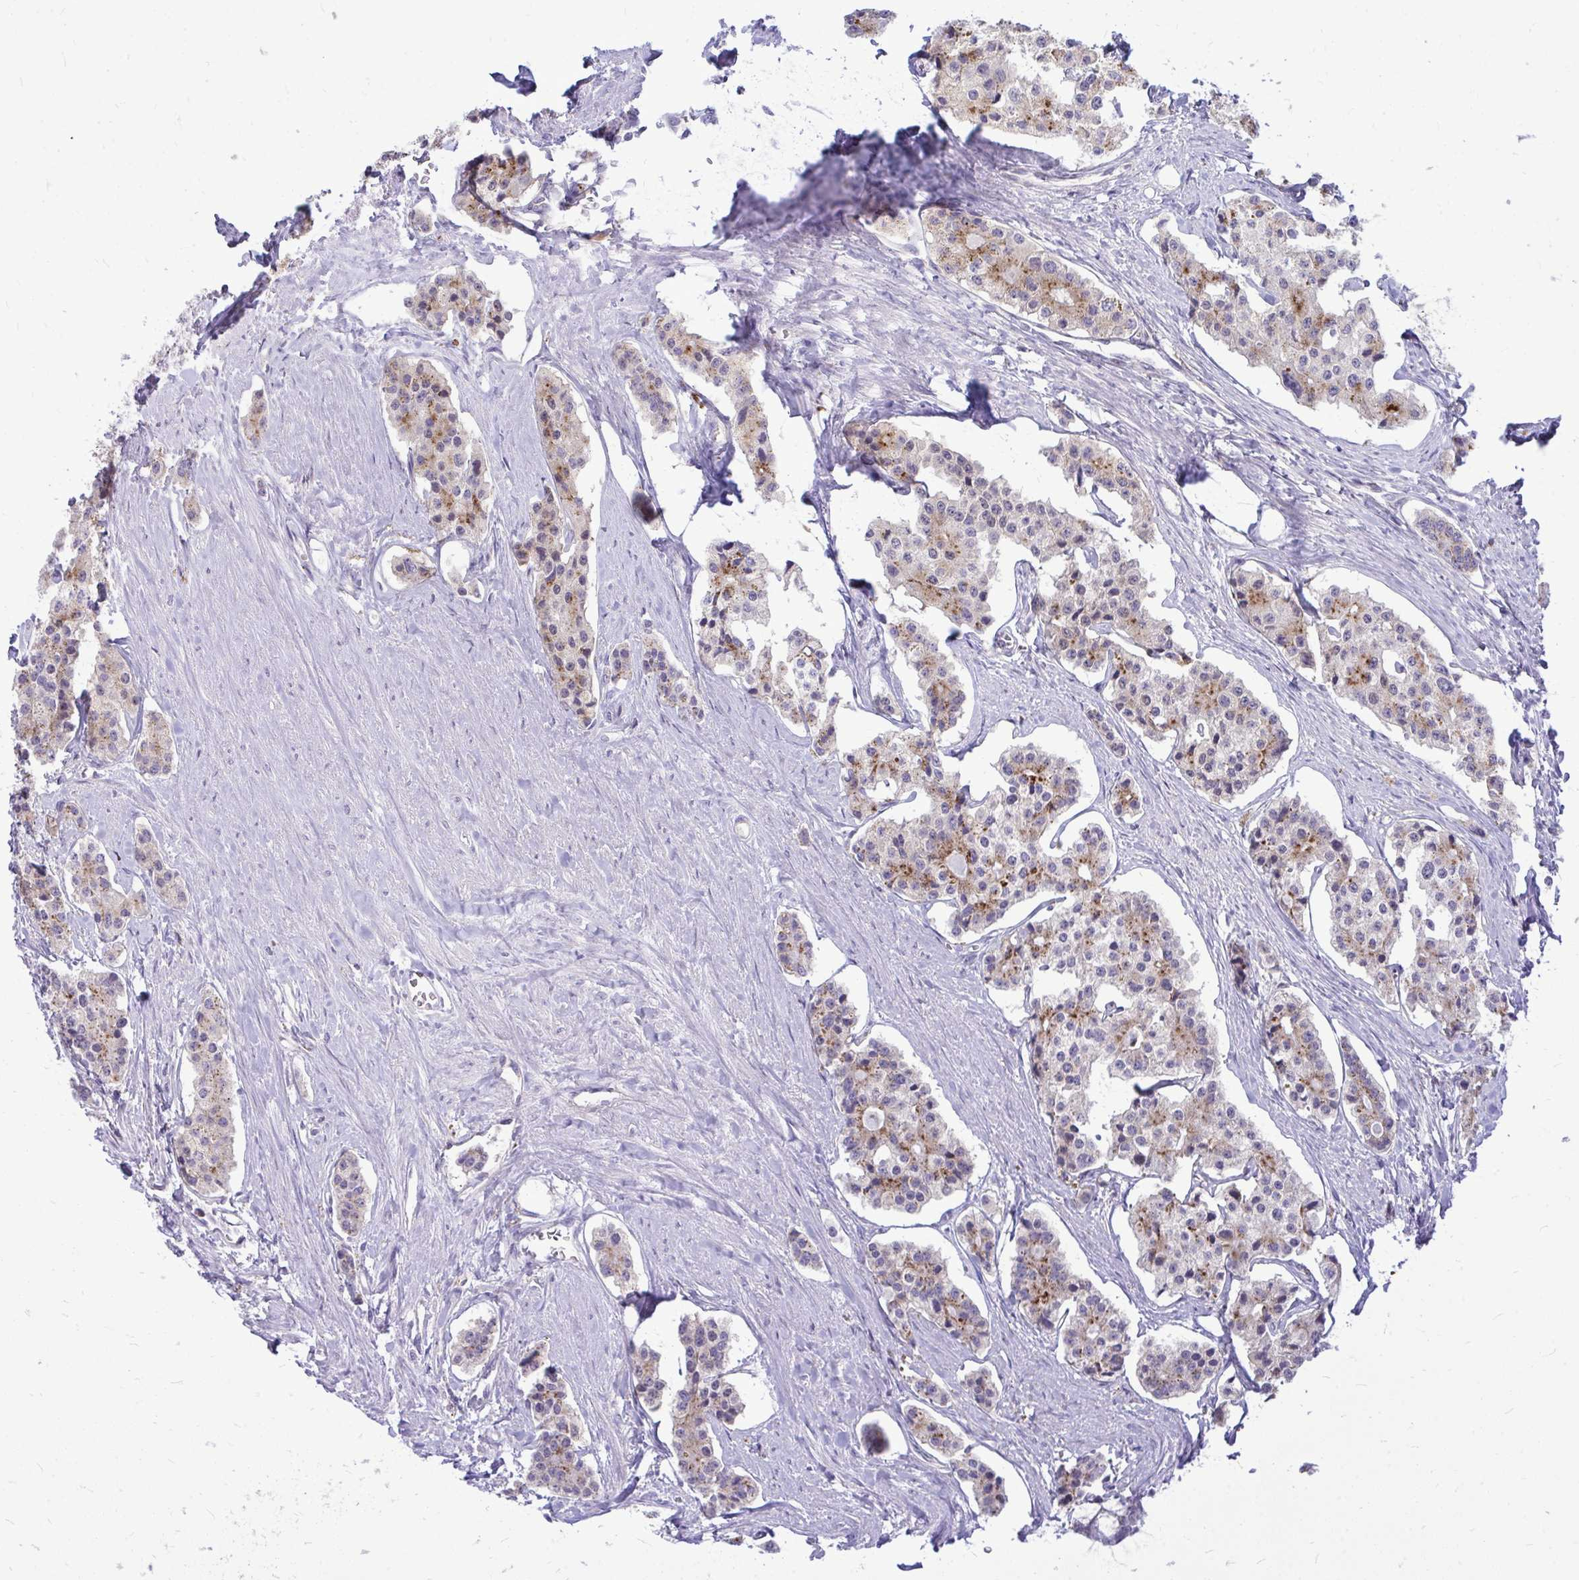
{"staining": {"intensity": "moderate", "quantity": "25%-75%", "location": "cytoplasmic/membranous"}, "tissue": "carcinoid", "cell_type": "Tumor cells", "image_type": "cancer", "snomed": [{"axis": "morphology", "description": "Carcinoid, malignant, NOS"}, {"axis": "topography", "description": "Small intestine"}], "caption": "Moderate cytoplasmic/membranous protein staining is identified in approximately 25%-75% of tumor cells in carcinoid. The protein of interest is stained brown, and the nuclei are stained in blue (DAB (3,3'-diaminobenzidine) IHC with brightfield microscopy, high magnification).", "gene": "ZSCAN25", "patient": {"sex": "female", "age": 65}}